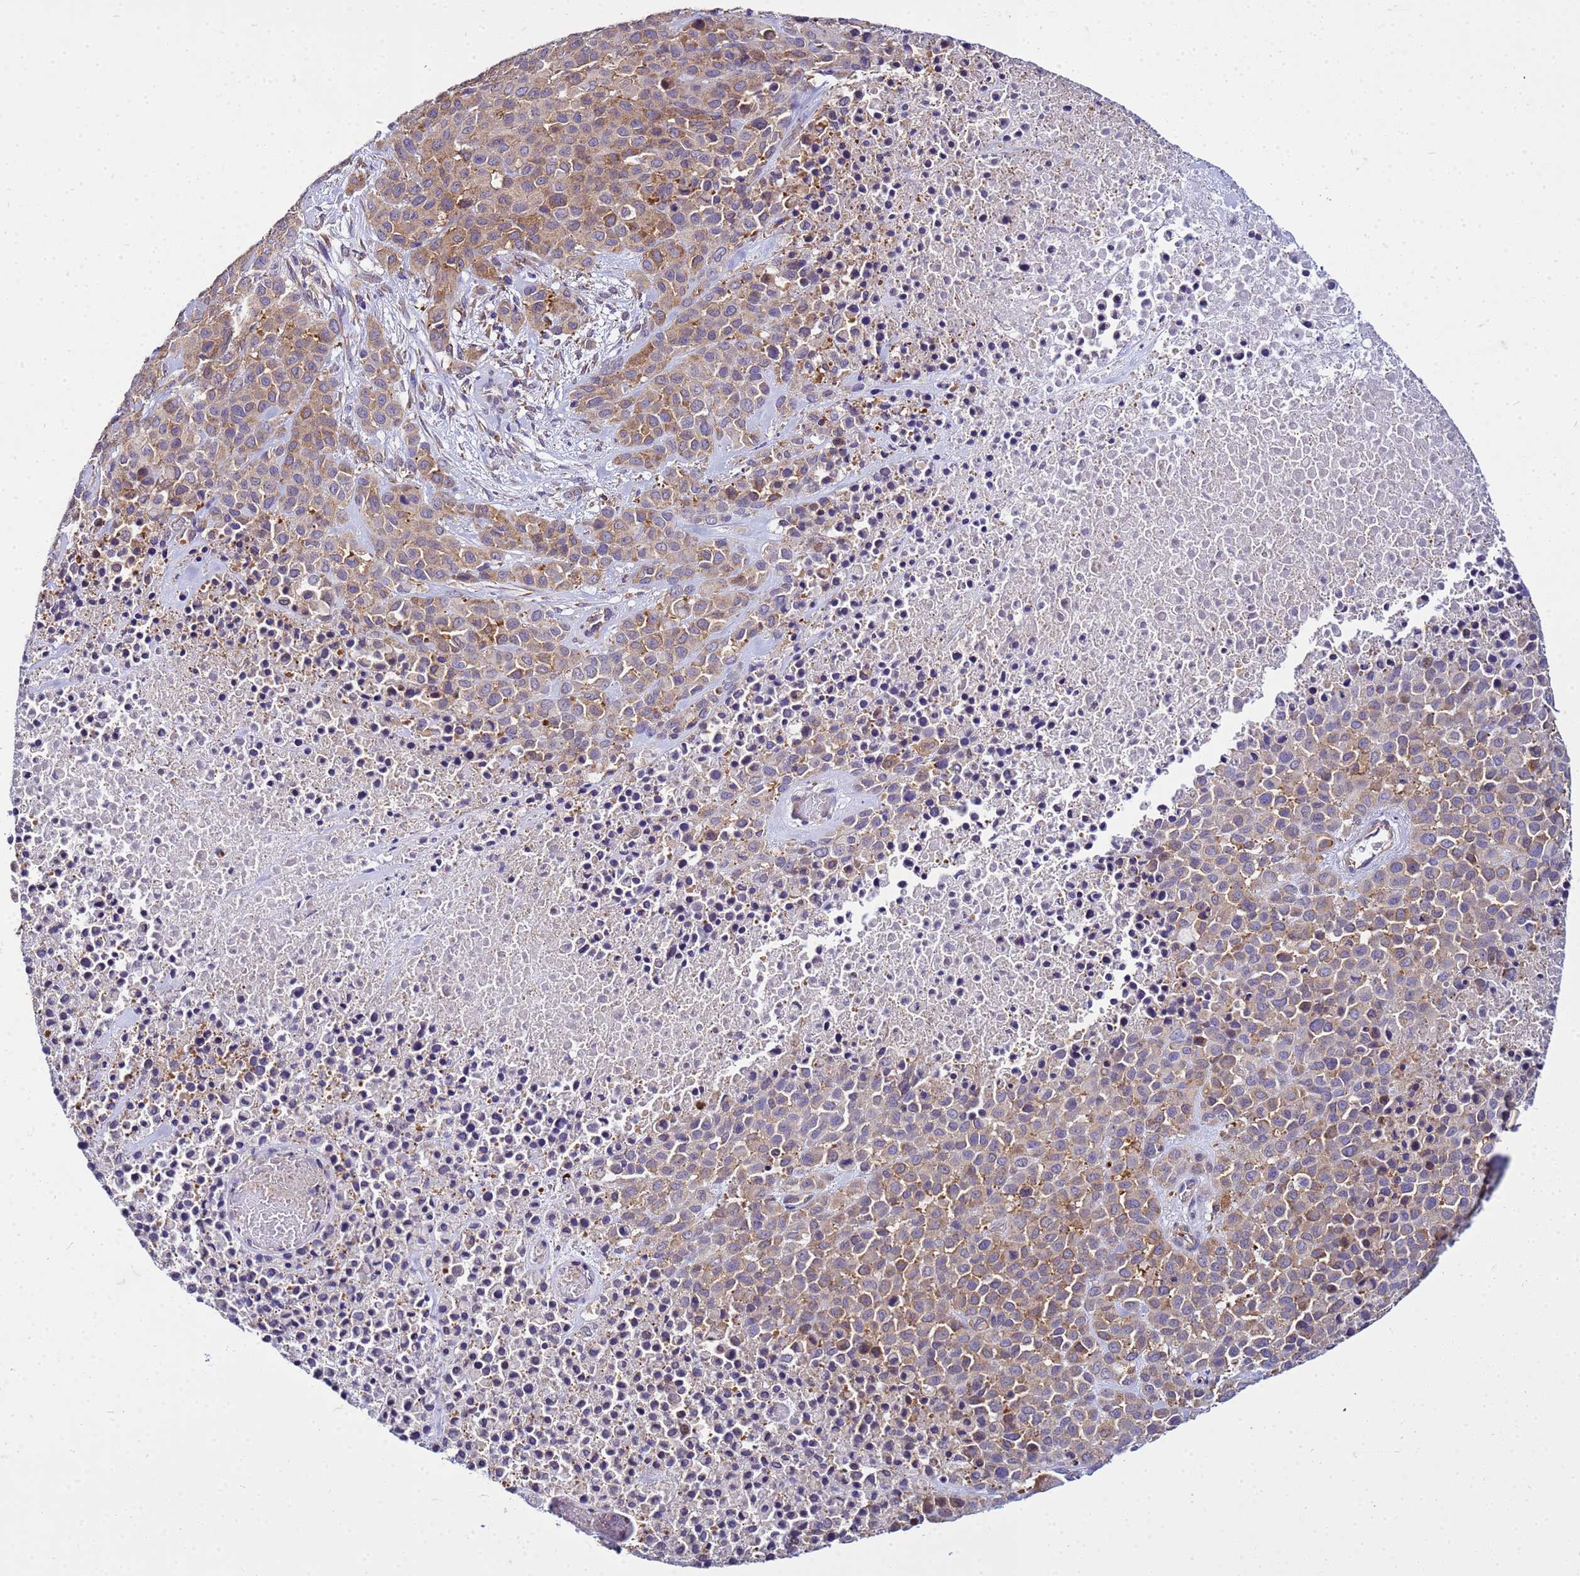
{"staining": {"intensity": "weak", "quantity": "25%-75%", "location": "cytoplasmic/membranous"}, "tissue": "melanoma", "cell_type": "Tumor cells", "image_type": "cancer", "snomed": [{"axis": "morphology", "description": "Malignant melanoma, Metastatic site"}, {"axis": "topography", "description": "Skin"}], "caption": "This photomicrograph demonstrates IHC staining of human melanoma, with low weak cytoplasmic/membranous expression in about 25%-75% of tumor cells.", "gene": "PKD1", "patient": {"sex": "female", "age": 81}}